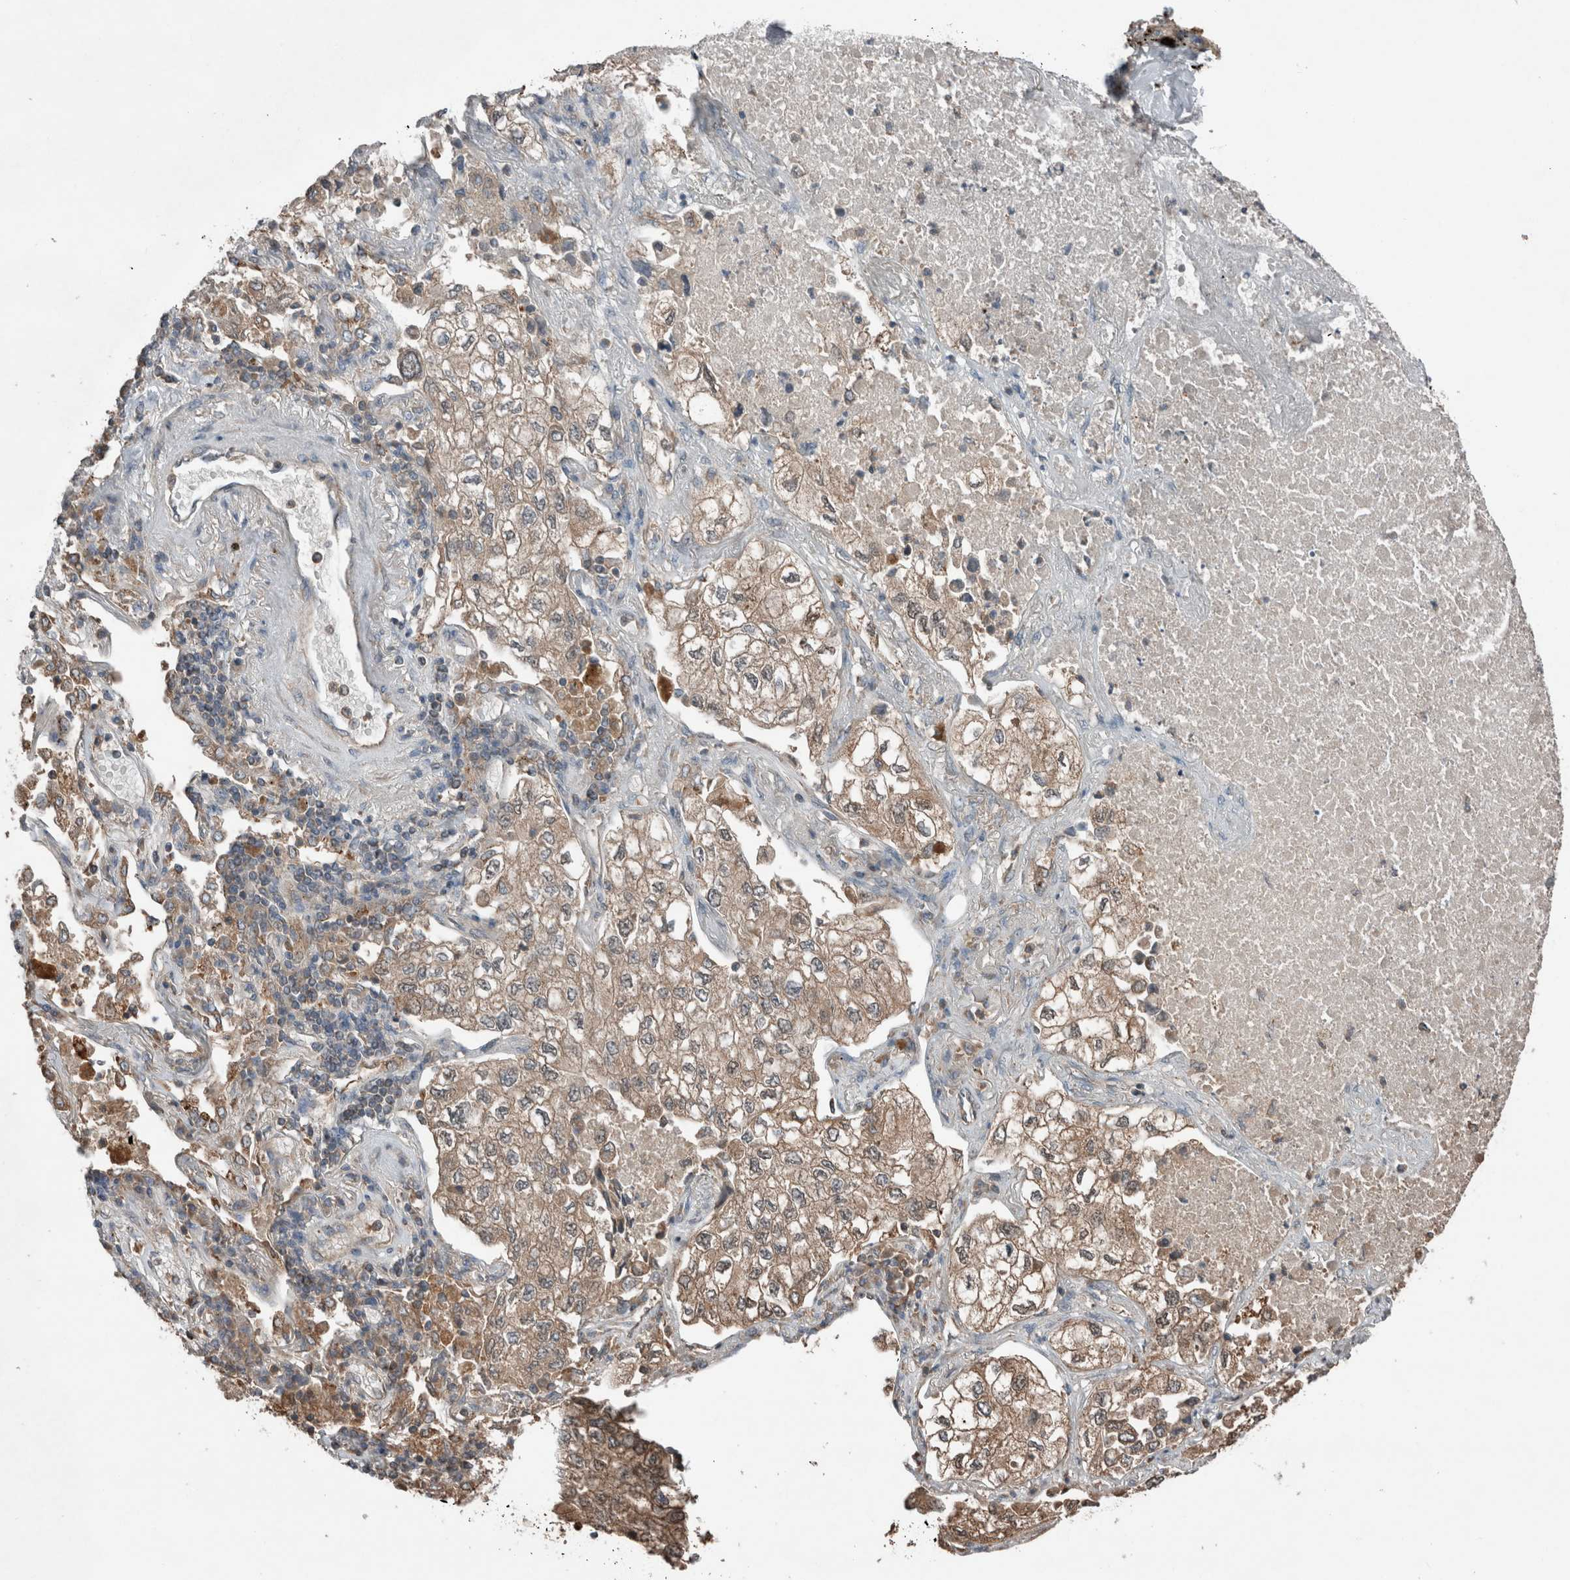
{"staining": {"intensity": "weak", "quantity": ">75%", "location": "cytoplasmic/membranous"}, "tissue": "lung cancer", "cell_type": "Tumor cells", "image_type": "cancer", "snomed": [{"axis": "morphology", "description": "Adenocarcinoma, NOS"}, {"axis": "topography", "description": "Lung"}], "caption": "Adenocarcinoma (lung) stained with a brown dye exhibits weak cytoplasmic/membranous positive expression in about >75% of tumor cells.", "gene": "KLK14", "patient": {"sex": "male", "age": 63}}